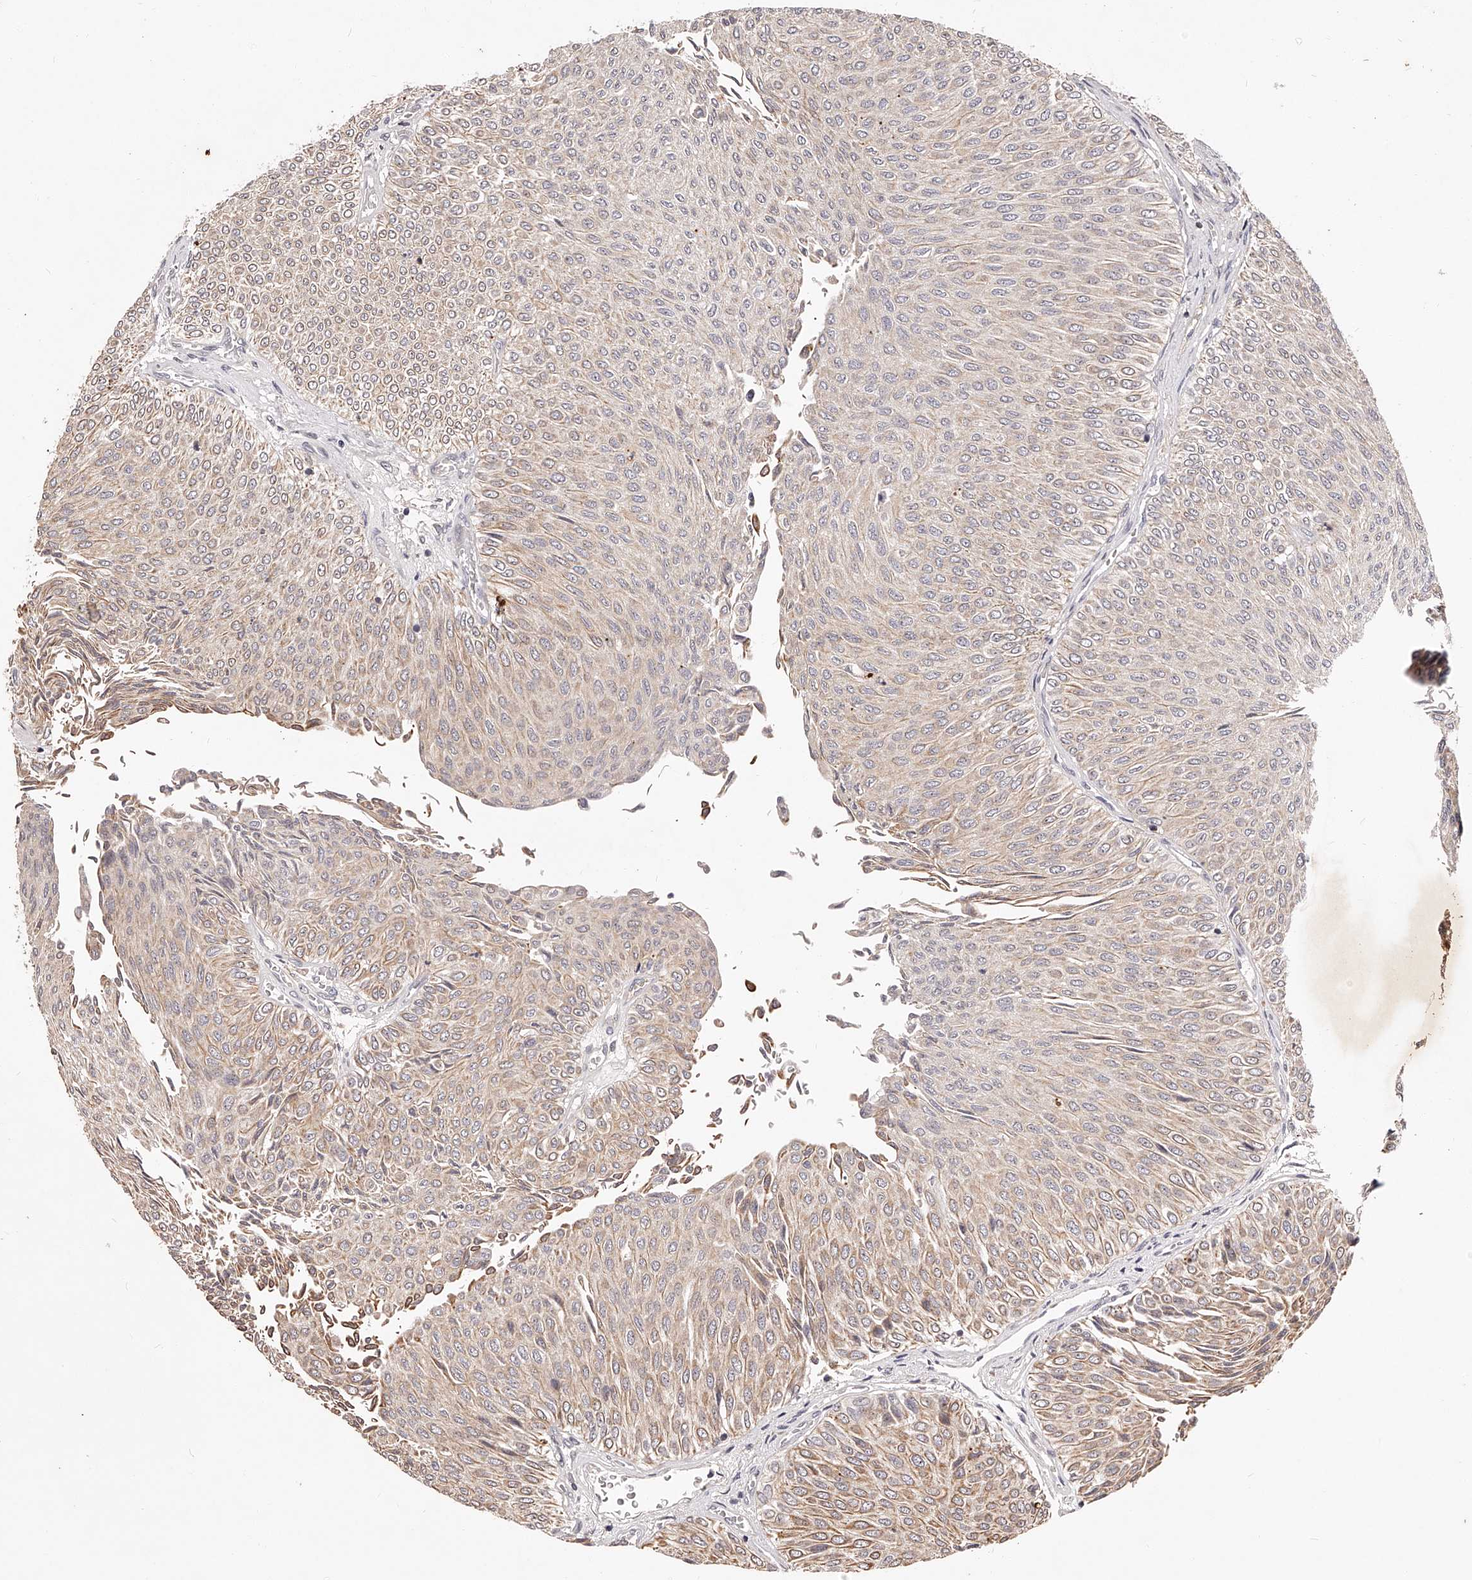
{"staining": {"intensity": "weak", "quantity": "25%-75%", "location": "cytoplasmic/membranous"}, "tissue": "urothelial cancer", "cell_type": "Tumor cells", "image_type": "cancer", "snomed": [{"axis": "morphology", "description": "Urothelial carcinoma, Low grade"}, {"axis": "topography", "description": "Urinary bladder"}], "caption": "Human urothelial carcinoma (low-grade) stained with a protein marker reveals weak staining in tumor cells.", "gene": "PHACTR1", "patient": {"sex": "male", "age": 78}}